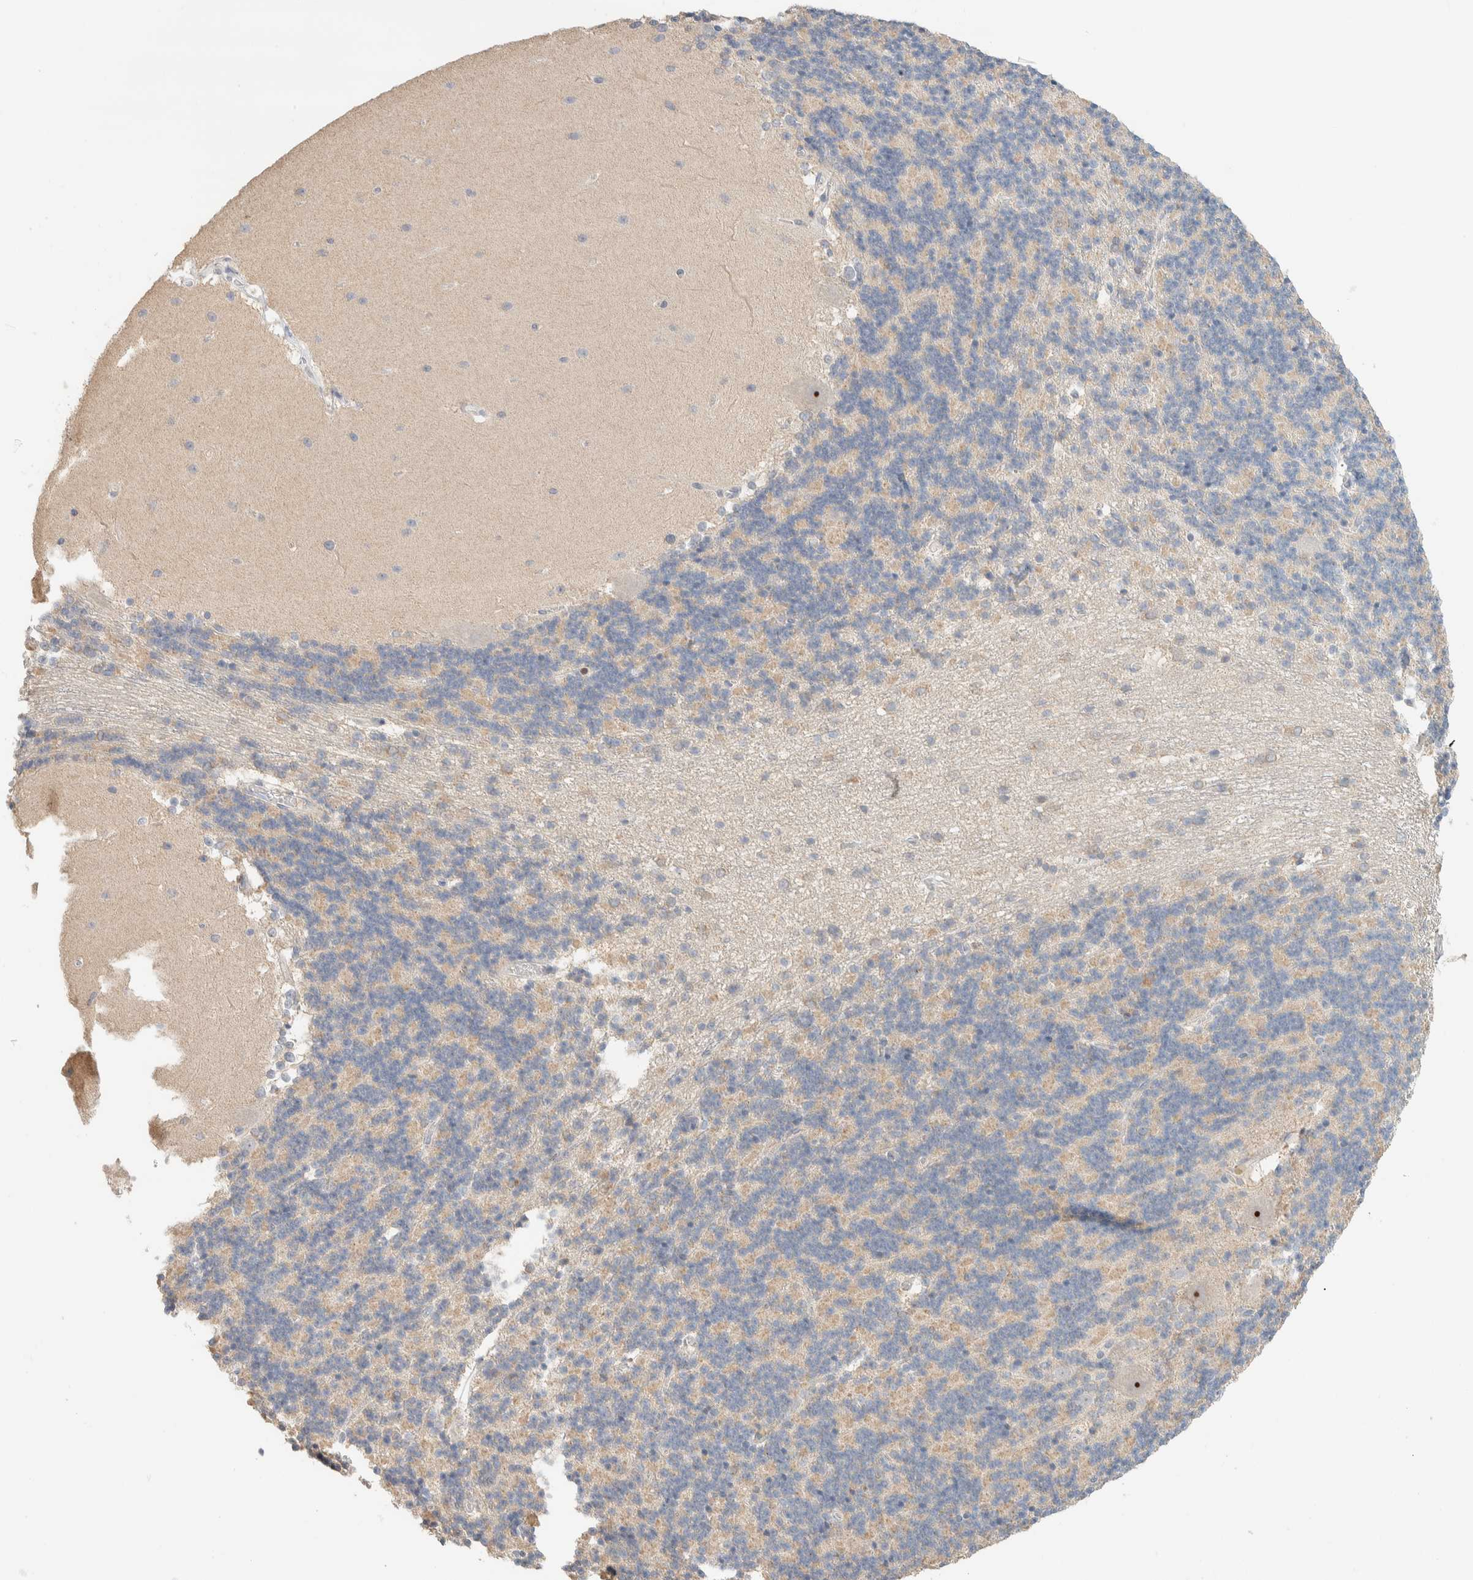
{"staining": {"intensity": "weak", "quantity": ">75%", "location": "cytoplasmic/membranous"}, "tissue": "cerebellum", "cell_type": "Cells in granular layer", "image_type": "normal", "snomed": [{"axis": "morphology", "description": "Normal tissue, NOS"}, {"axis": "topography", "description": "Cerebellum"}], "caption": "About >75% of cells in granular layer in normal human cerebellum reveal weak cytoplasmic/membranous protein expression as visualized by brown immunohistochemical staining.", "gene": "HDHD3", "patient": {"sex": "female", "age": 19}}